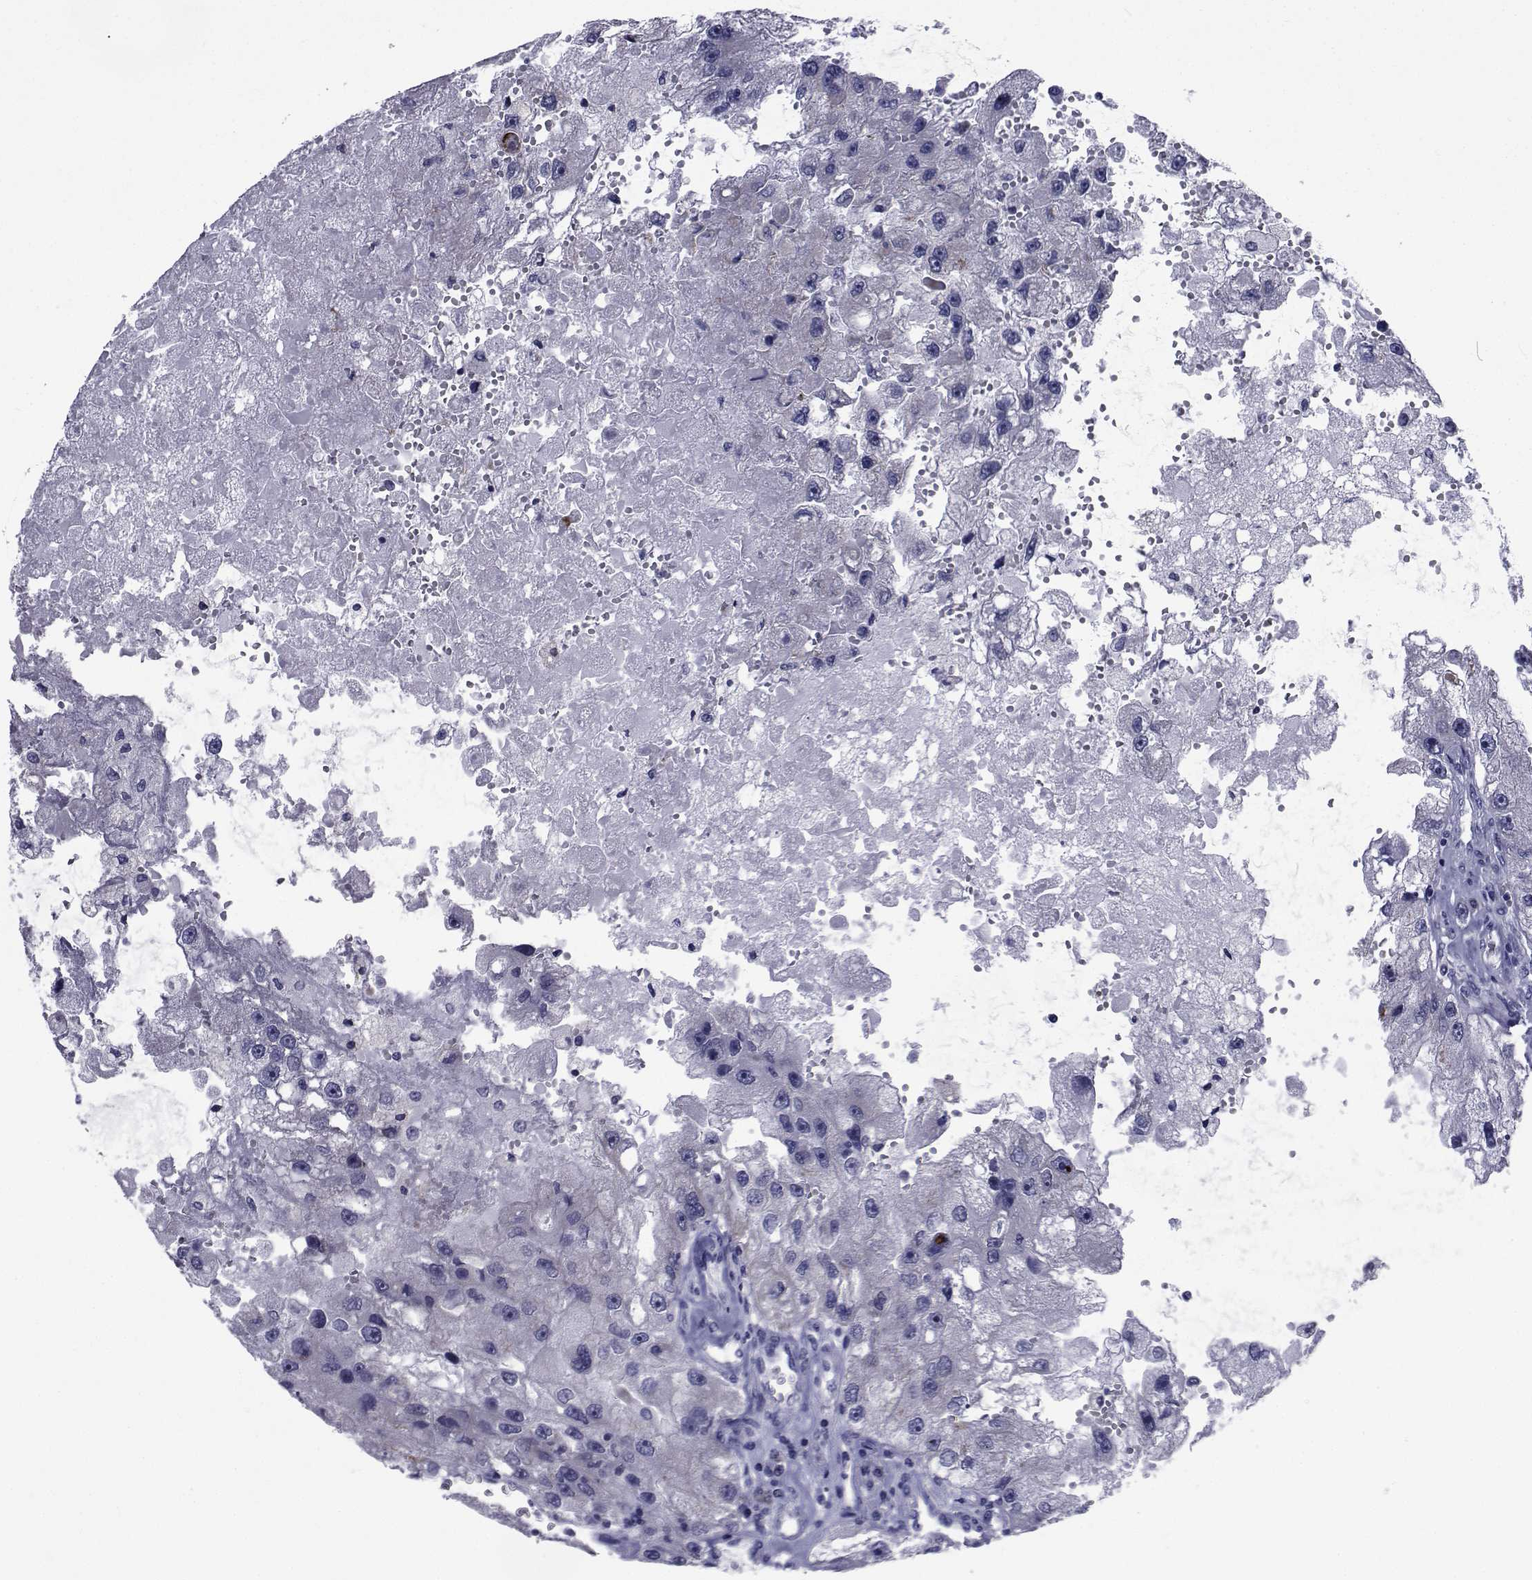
{"staining": {"intensity": "negative", "quantity": "none", "location": "none"}, "tissue": "renal cancer", "cell_type": "Tumor cells", "image_type": "cancer", "snomed": [{"axis": "morphology", "description": "Adenocarcinoma, NOS"}, {"axis": "topography", "description": "Kidney"}], "caption": "This is an immunohistochemistry histopathology image of renal cancer (adenocarcinoma). There is no expression in tumor cells.", "gene": "ROPN1", "patient": {"sex": "male", "age": 63}}